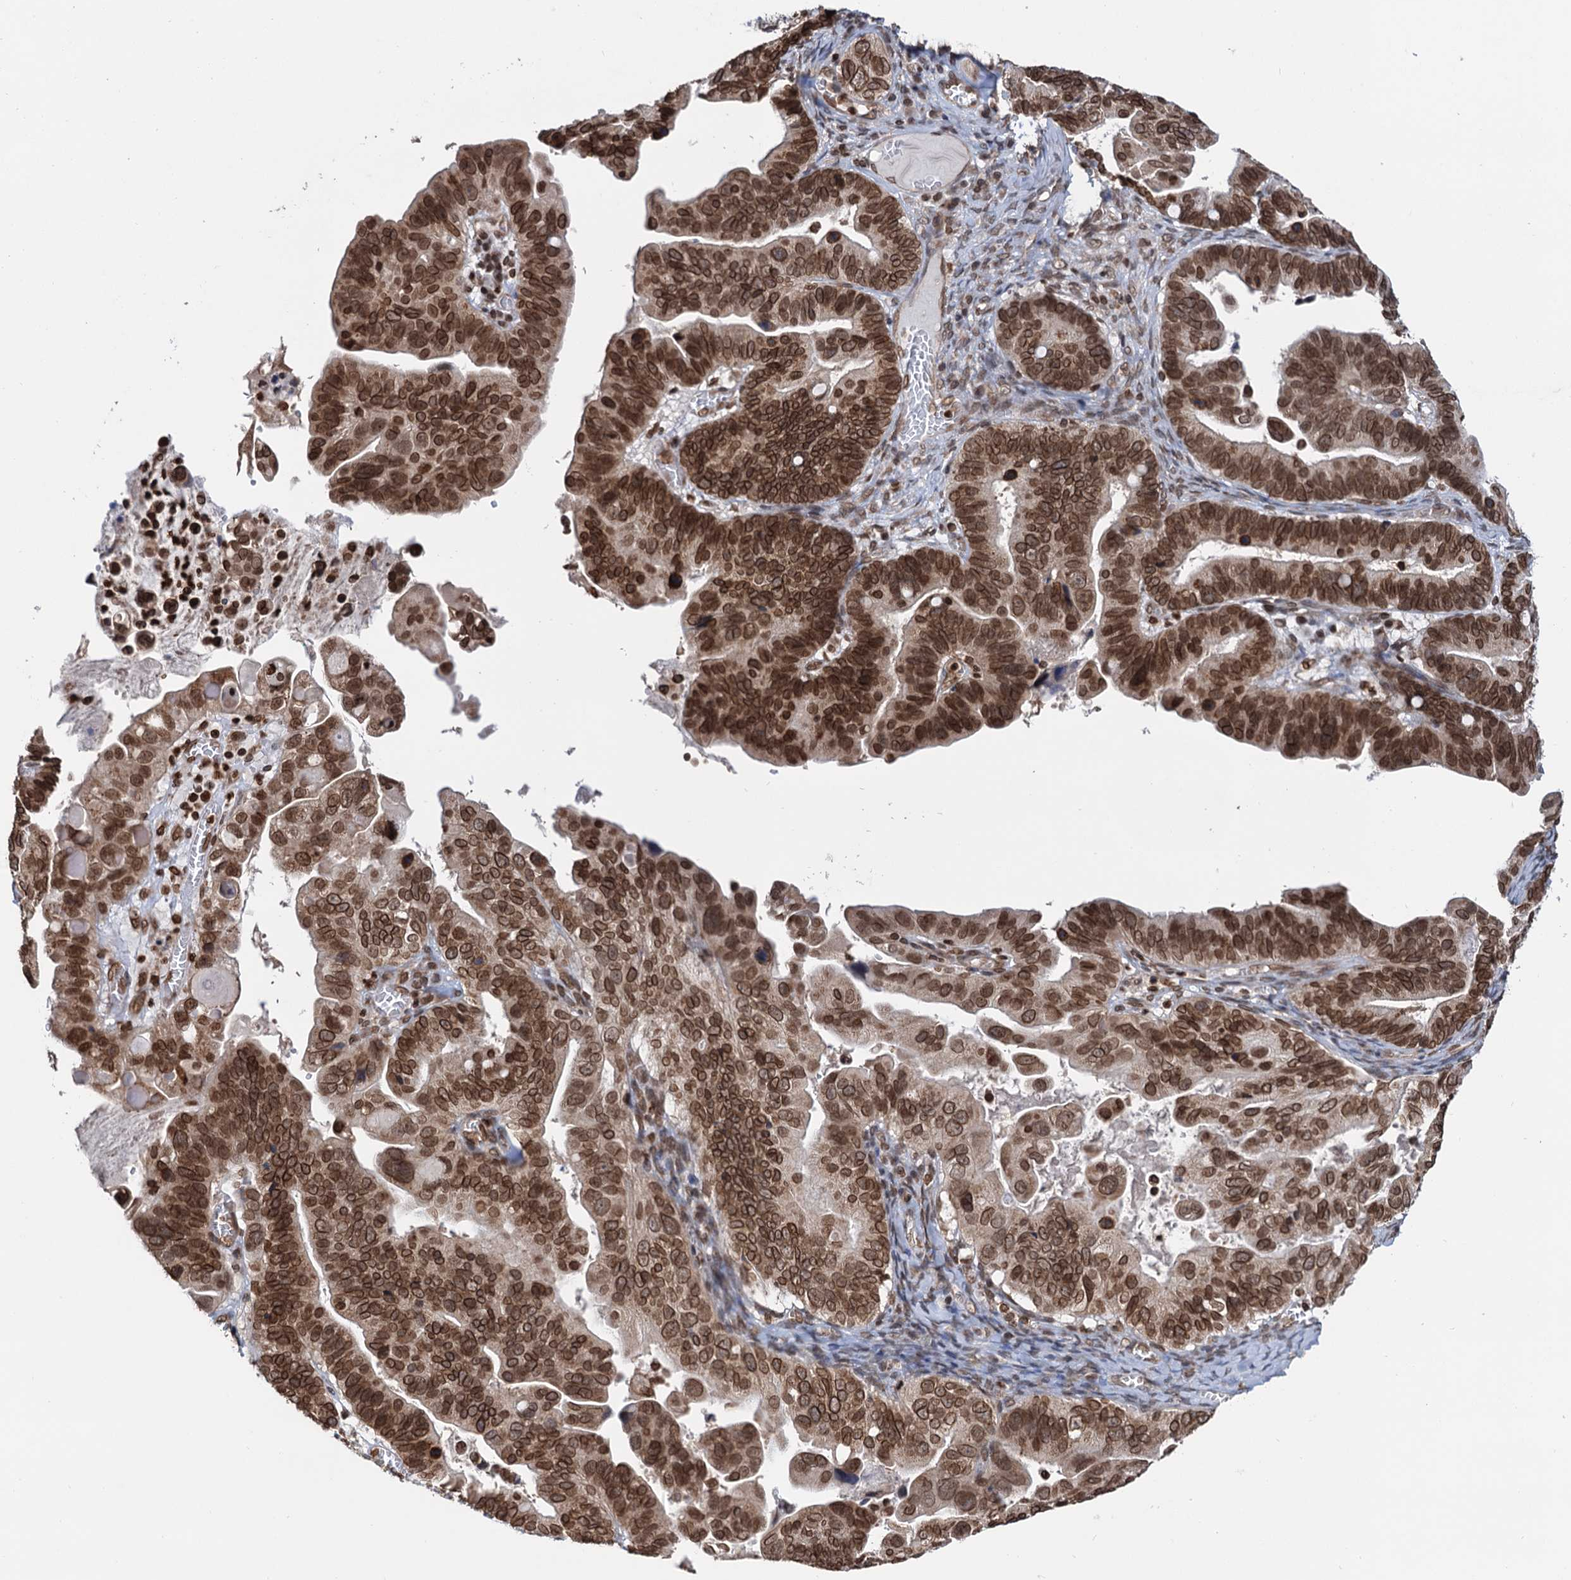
{"staining": {"intensity": "strong", "quantity": ">75%", "location": "nuclear"}, "tissue": "ovarian cancer", "cell_type": "Tumor cells", "image_type": "cancer", "snomed": [{"axis": "morphology", "description": "Cystadenocarcinoma, serous, NOS"}, {"axis": "topography", "description": "Ovary"}], "caption": "The histopathology image exhibits staining of ovarian cancer, revealing strong nuclear protein expression (brown color) within tumor cells.", "gene": "ZC3H13", "patient": {"sex": "female", "age": 56}}